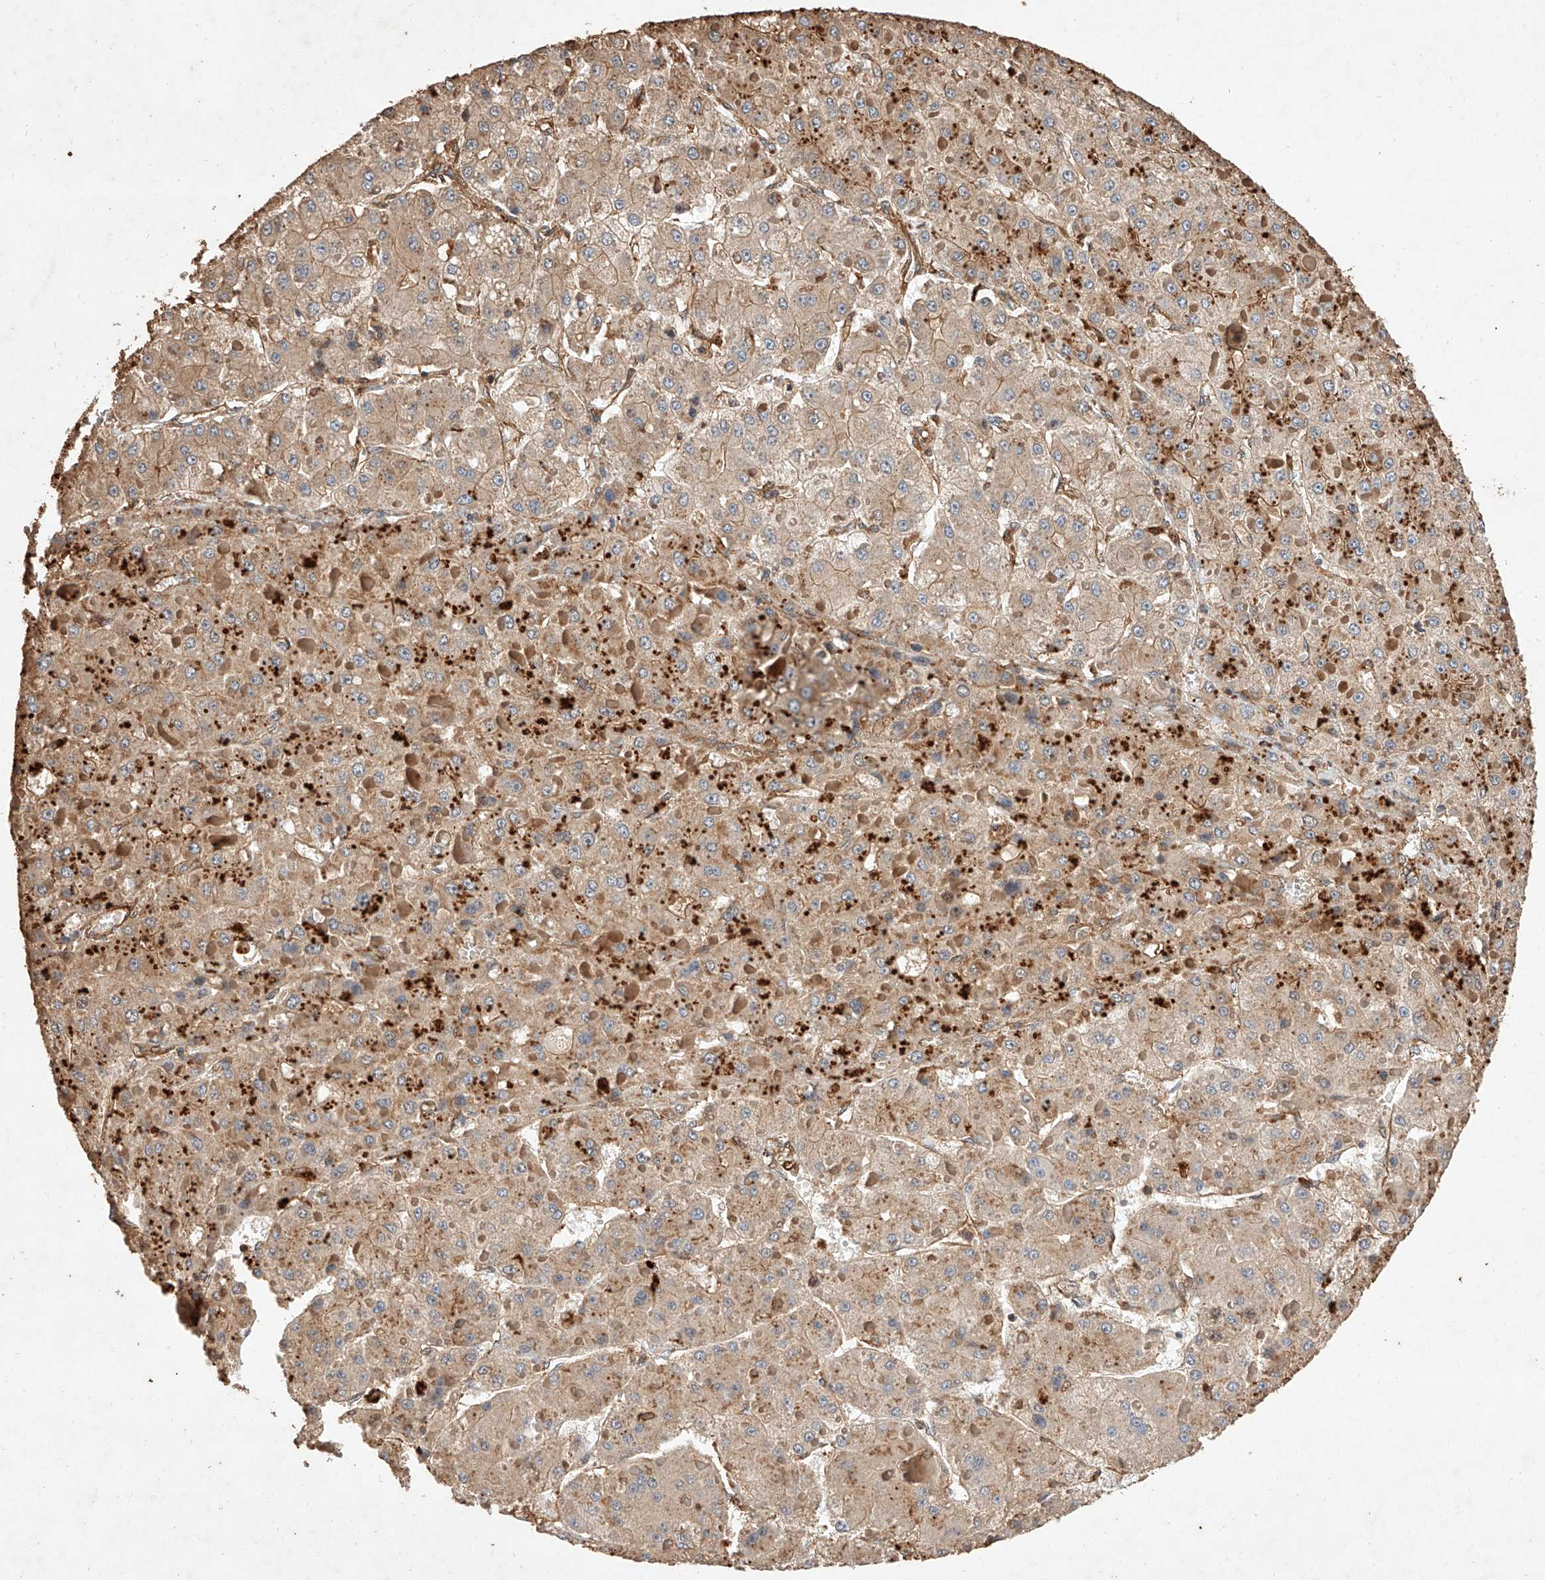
{"staining": {"intensity": "moderate", "quantity": ">75%", "location": "cytoplasmic/membranous"}, "tissue": "liver cancer", "cell_type": "Tumor cells", "image_type": "cancer", "snomed": [{"axis": "morphology", "description": "Carcinoma, Hepatocellular, NOS"}, {"axis": "topography", "description": "Liver"}], "caption": "Human hepatocellular carcinoma (liver) stained for a protein (brown) reveals moderate cytoplasmic/membranous positive expression in about >75% of tumor cells.", "gene": "GHDC", "patient": {"sex": "female", "age": 73}}